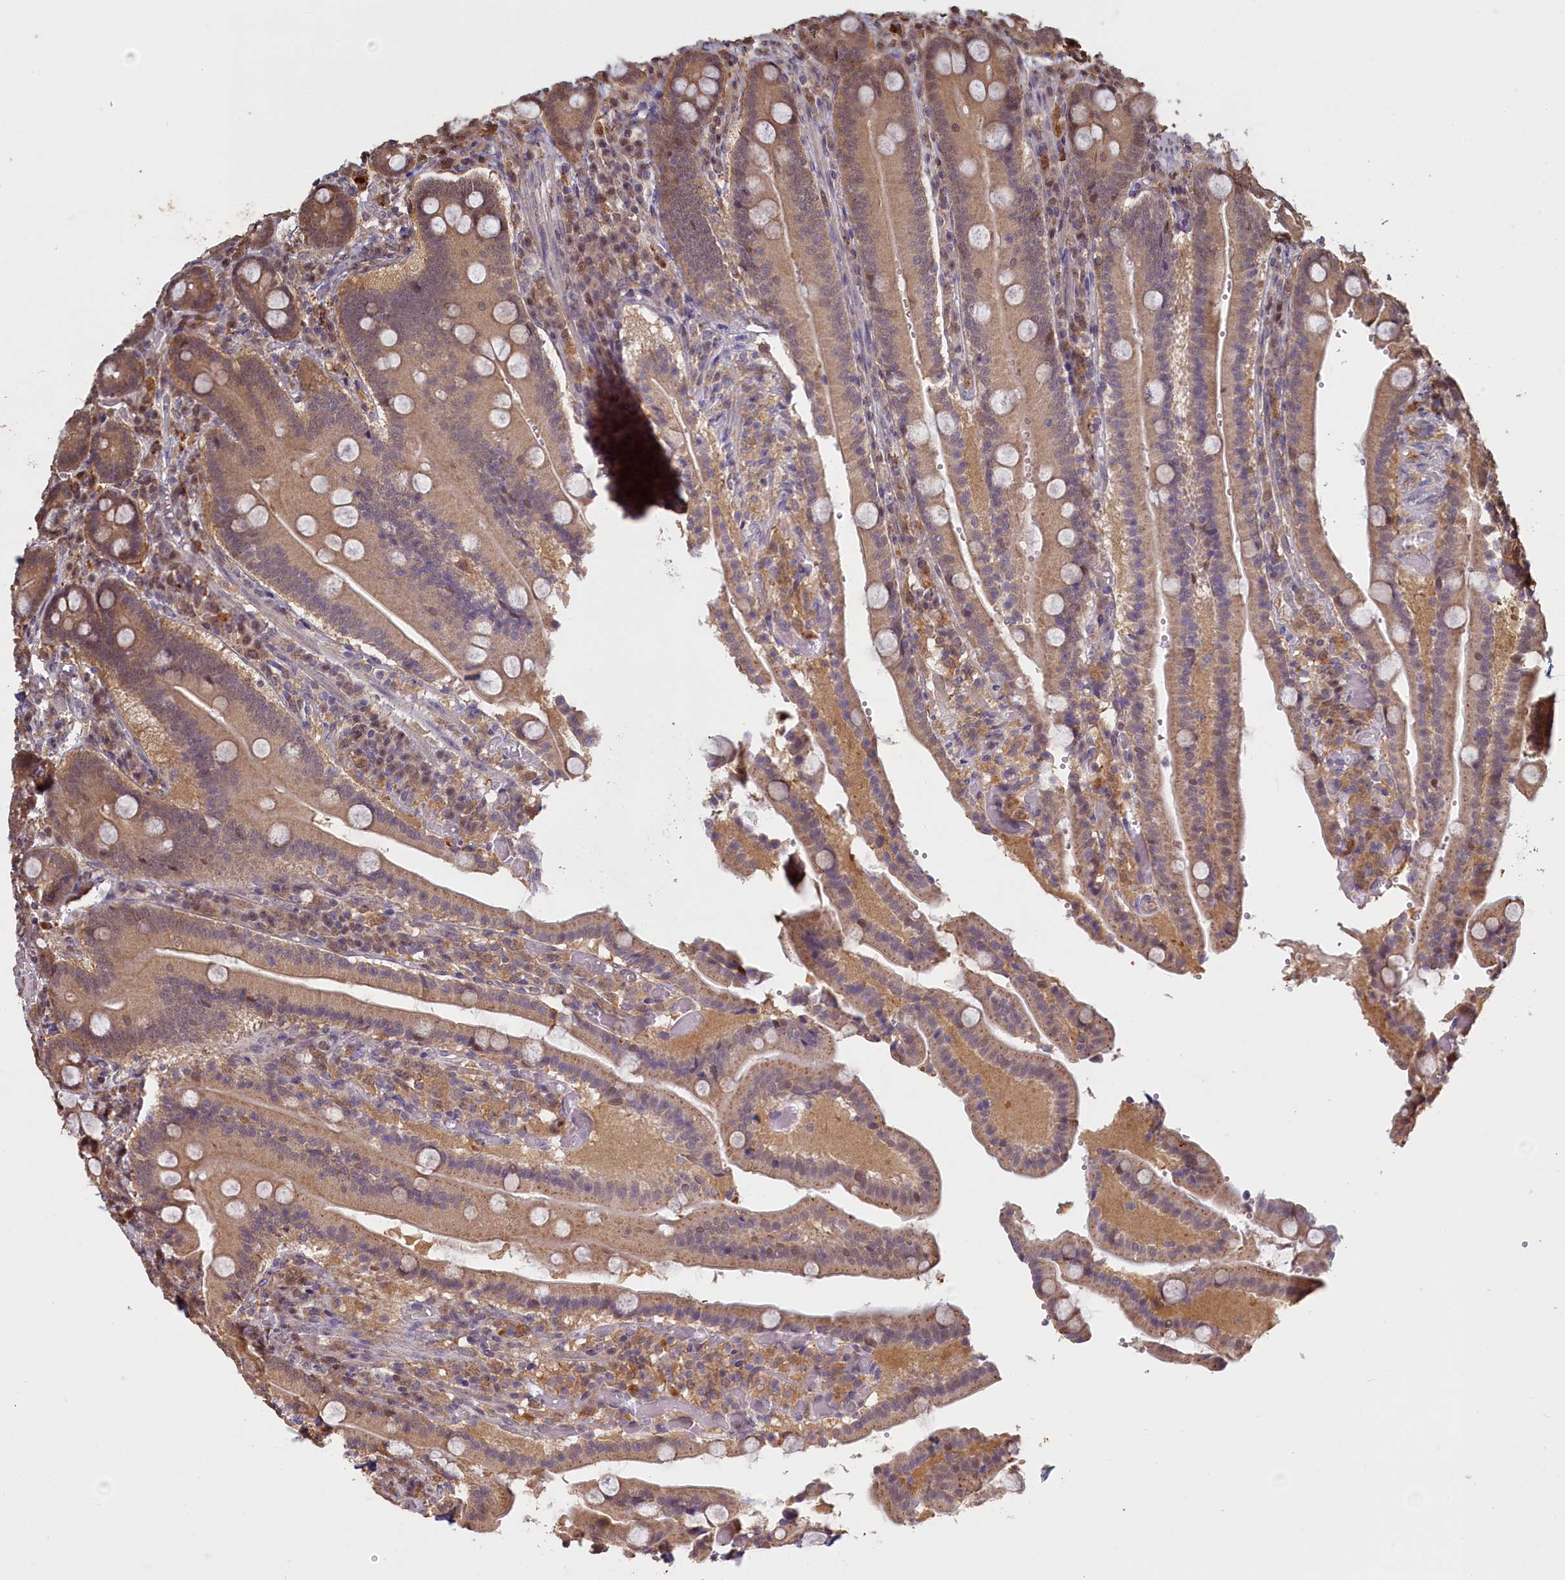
{"staining": {"intensity": "moderate", "quantity": ">75%", "location": "cytoplasmic/membranous,nuclear"}, "tissue": "duodenum", "cell_type": "Glandular cells", "image_type": "normal", "snomed": [{"axis": "morphology", "description": "Normal tissue, NOS"}, {"axis": "topography", "description": "Duodenum"}], "caption": "Immunohistochemical staining of unremarkable human duodenum exhibits medium levels of moderate cytoplasmic/membranous,nuclear staining in about >75% of glandular cells. (DAB (3,3'-diaminobenzidine) = brown stain, brightfield microscopy at high magnification).", "gene": "UCHL3", "patient": {"sex": "female", "age": 62}}